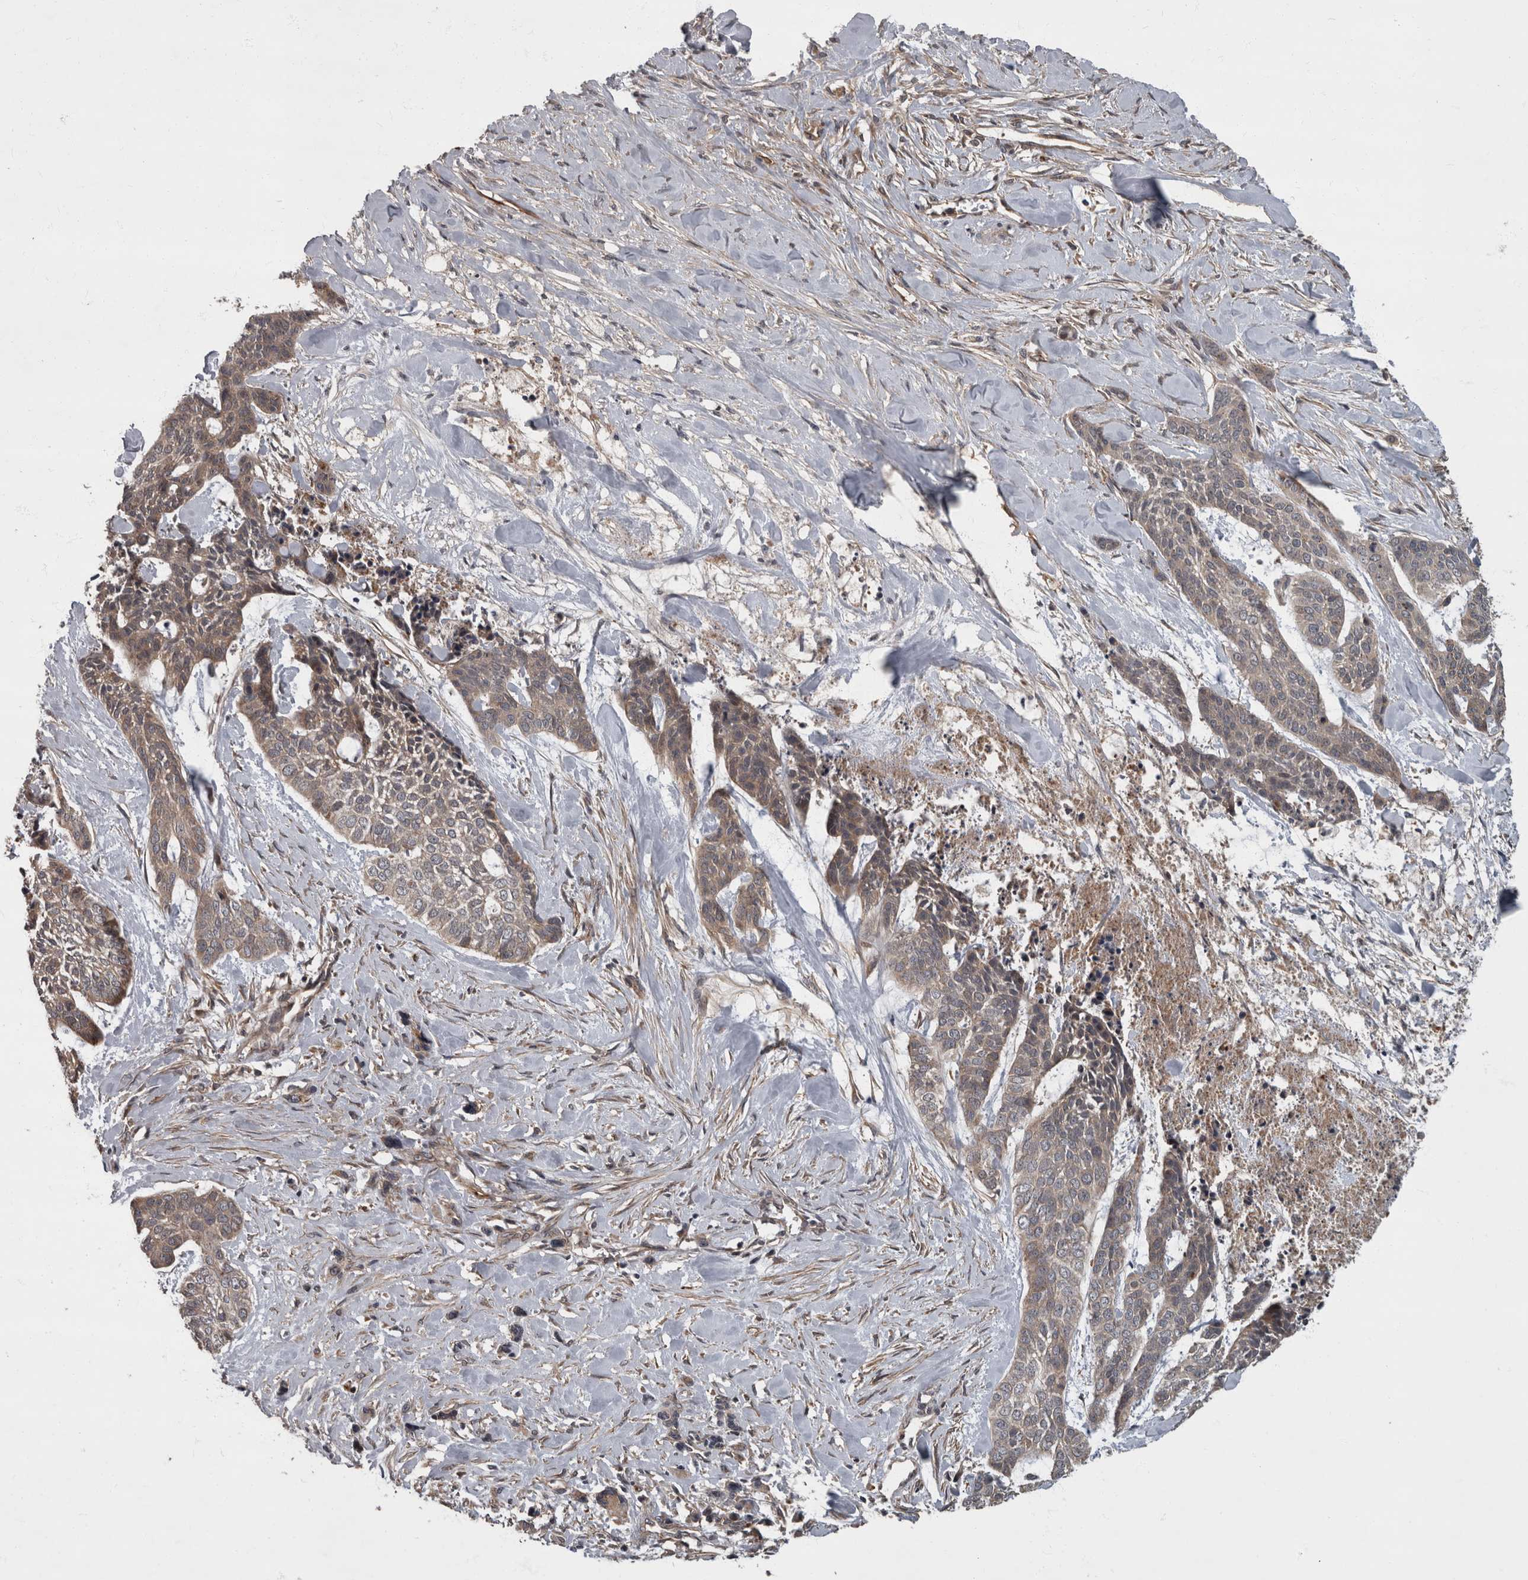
{"staining": {"intensity": "weak", "quantity": "25%-75%", "location": "cytoplasmic/membranous"}, "tissue": "skin cancer", "cell_type": "Tumor cells", "image_type": "cancer", "snomed": [{"axis": "morphology", "description": "Basal cell carcinoma"}, {"axis": "topography", "description": "Skin"}], "caption": "Immunohistochemical staining of skin basal cell carcinoma shows low levels of weak cytoplasmic/membranous protein staining in about 25%-75% of tumor cells.", "gene": "VEGFD", "patient": {"sex": "female", "age": 64}}